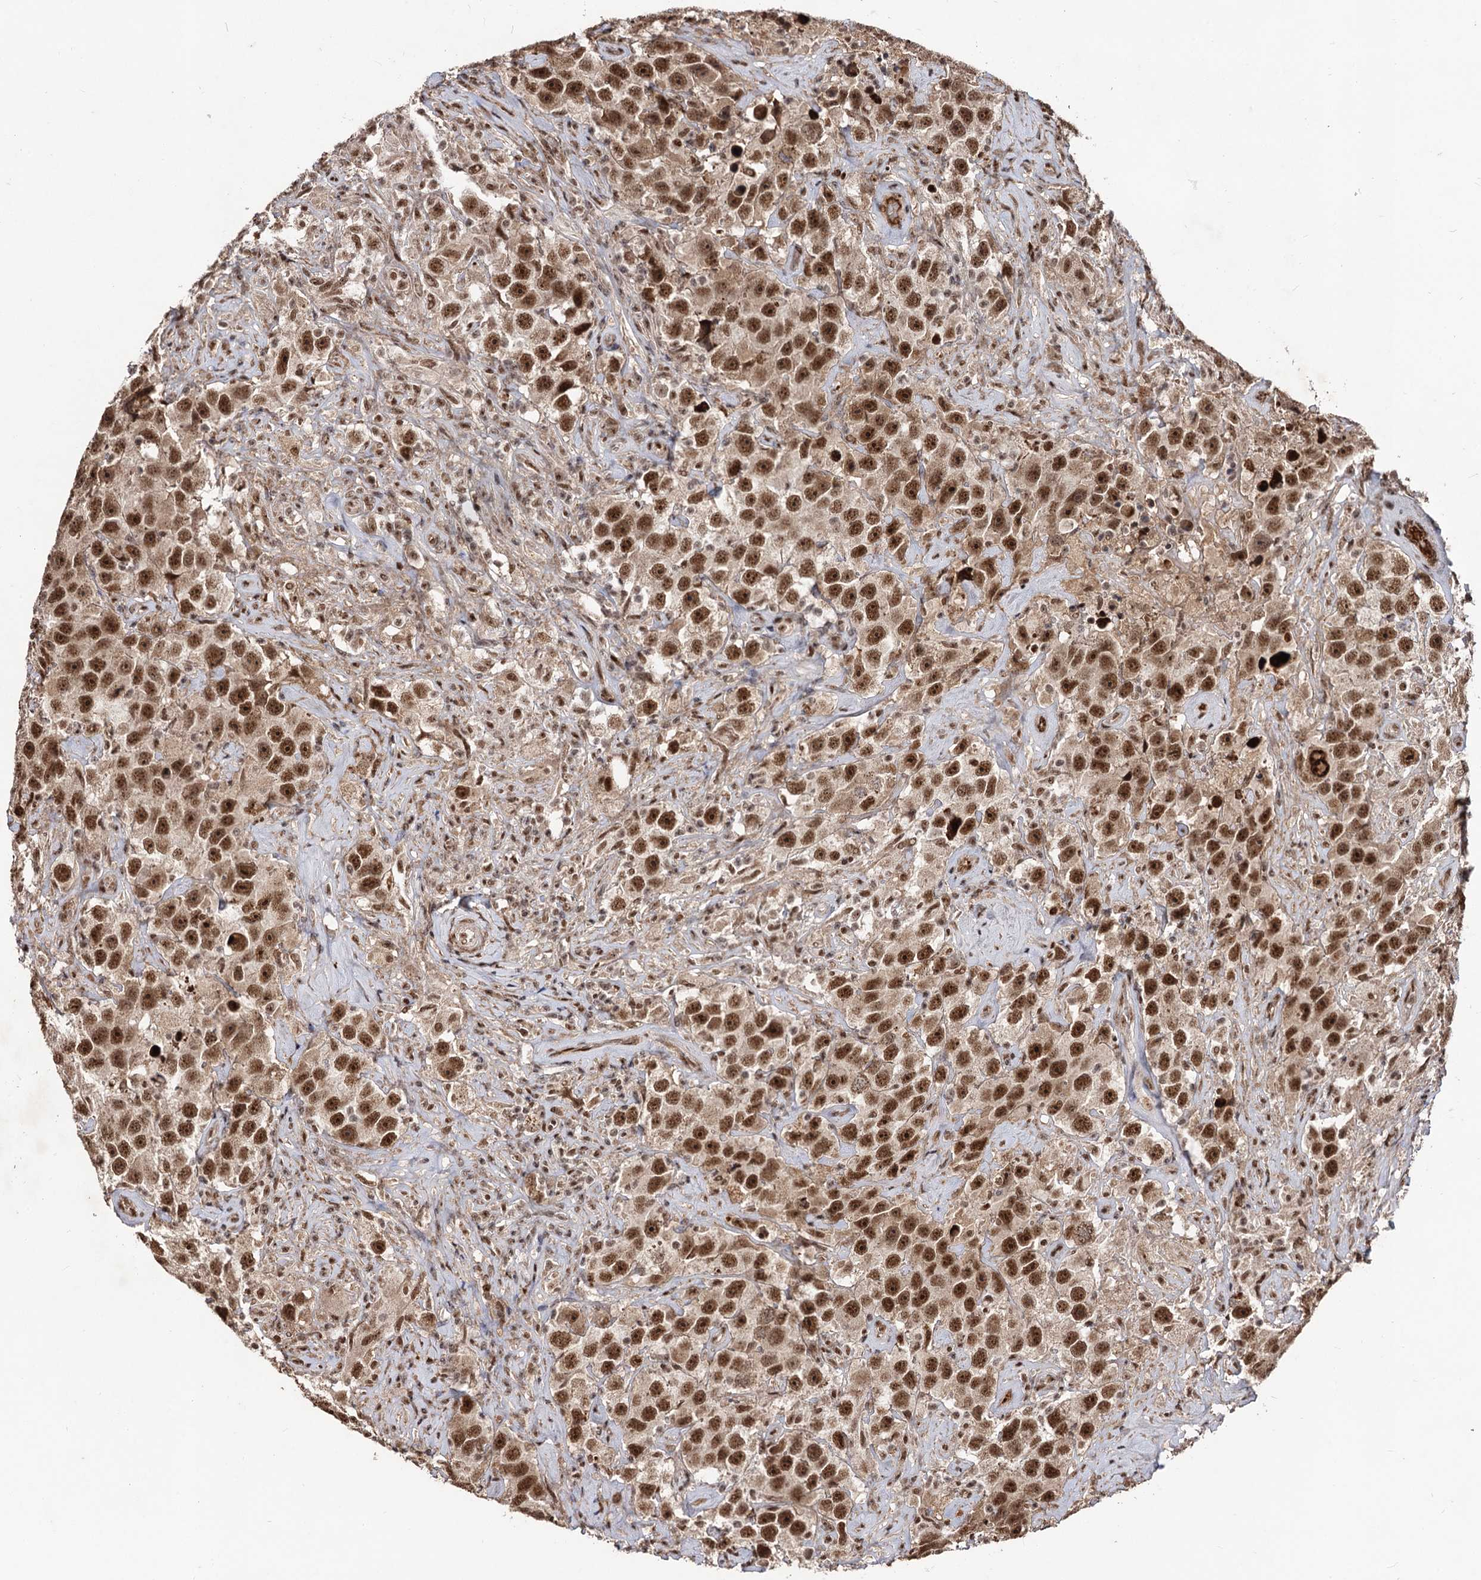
{"staining": {"intensity": "strong", "quantity": ">75%", "location": "nuclear"}, "tissue": "testis cancer", "cell_type": "Tumor cells", "image_type": "cancer", "snomed": [{"axis": "morphology", "description": "Seminoma, NOS"}, {"axis": "topography", "description": "Testis"}], "caption": "Human testis seminoma stained with a brown dye demonstrates strong nuclear positive positivity in approximately >75% of tumor cells.", "gene": "SFSWAP", "patient": {"sex": "male", "age": 49}}